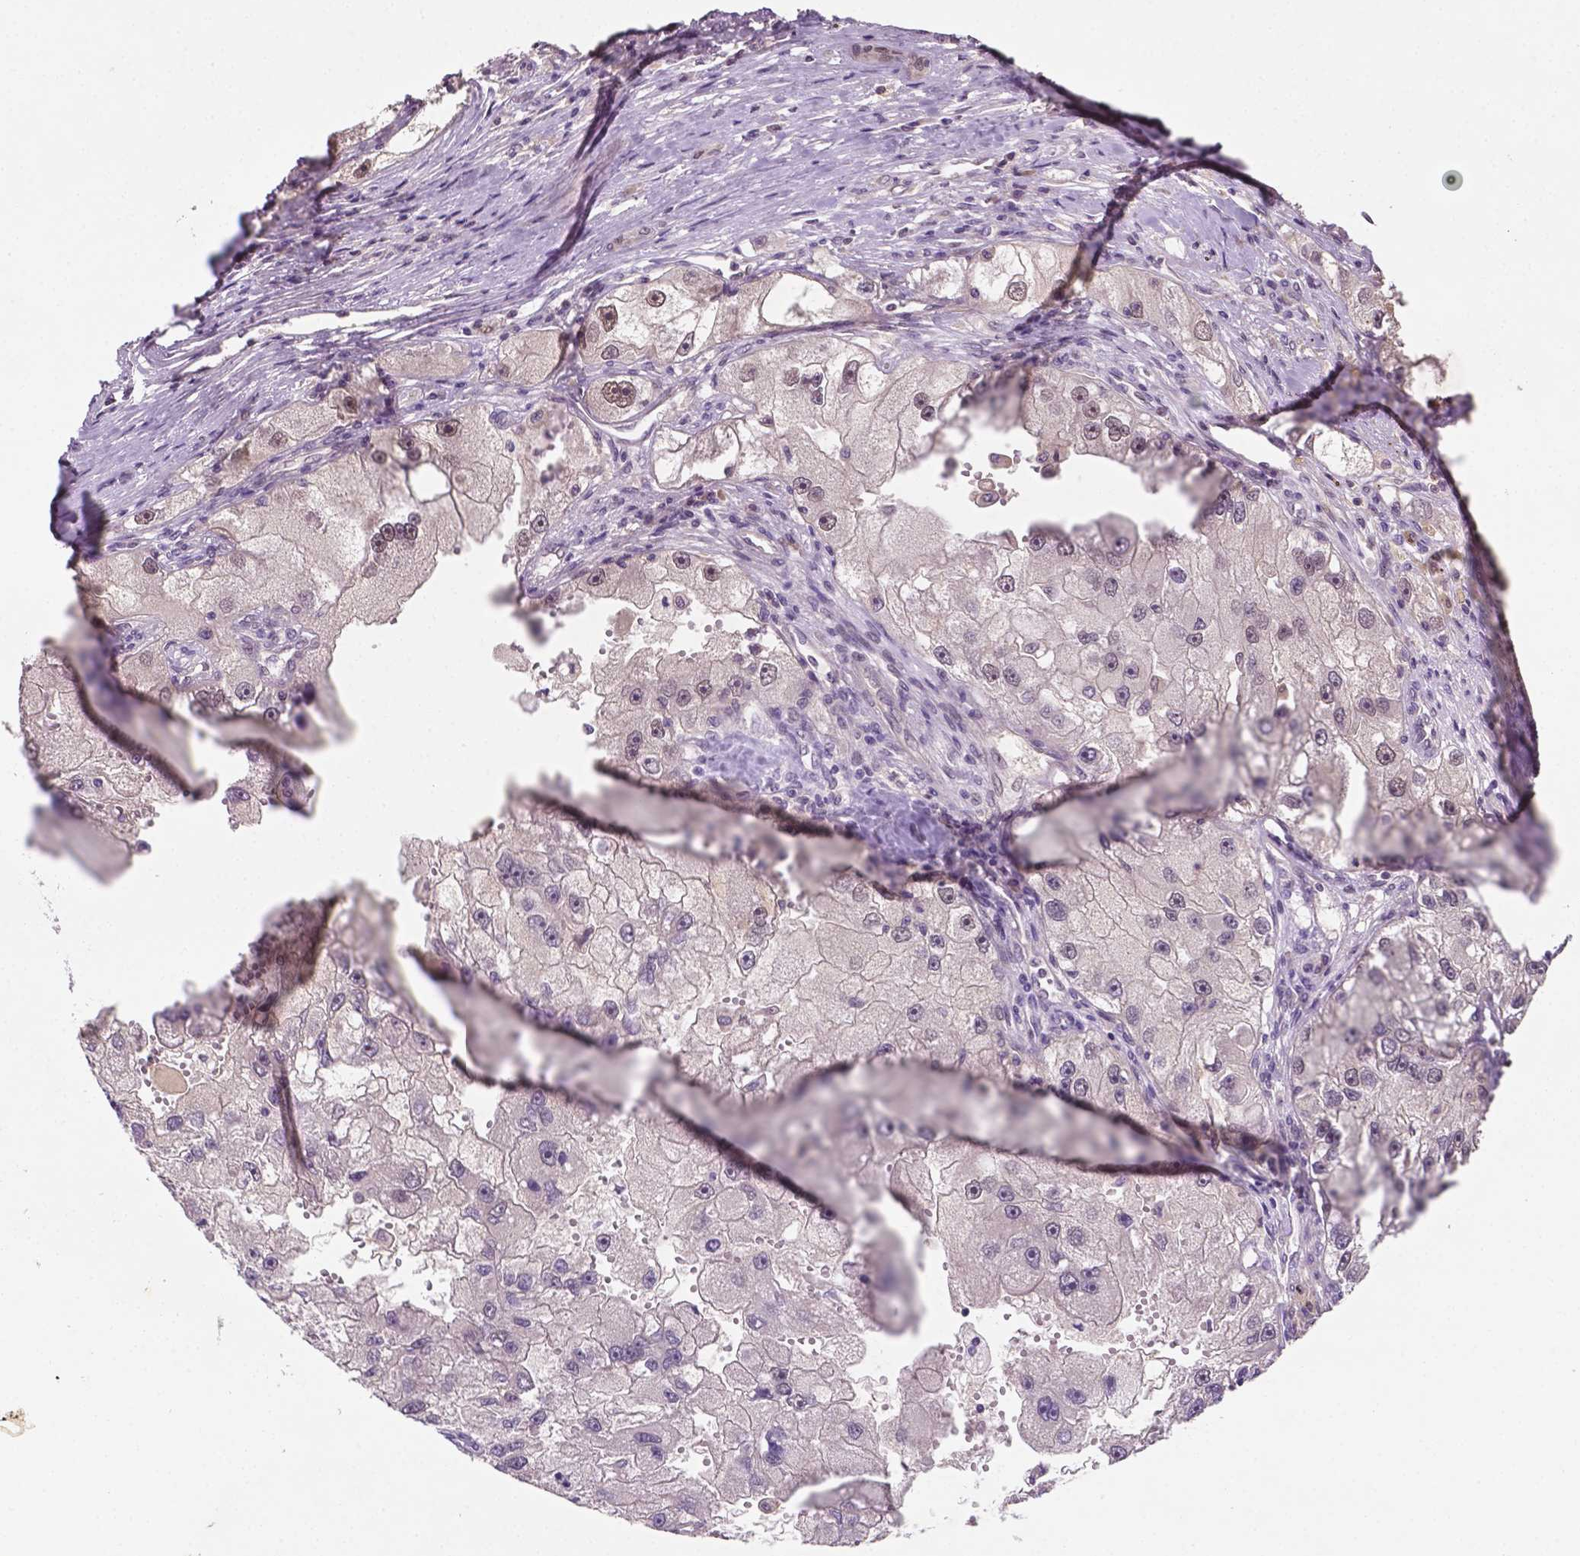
{"staining": {"intensity": "moderate", "quantity": "<25%", "location": "nuclear"}, "tissue": "renal cancer", "cell_type": "Tumor cells", "image_type": "cancer", "snomed": [{"axis": "morphology", "description": "Adenocarcinoma, NOS"}, {"axis": "topography", "description": "Kidney"}], "caption": "Protein expression analysis of renal cancer exhibits moderate nuclear staining in about <25% of tumor cells.", "gene": "MROH6", "patient": {"sex": "male", "age": 63}}